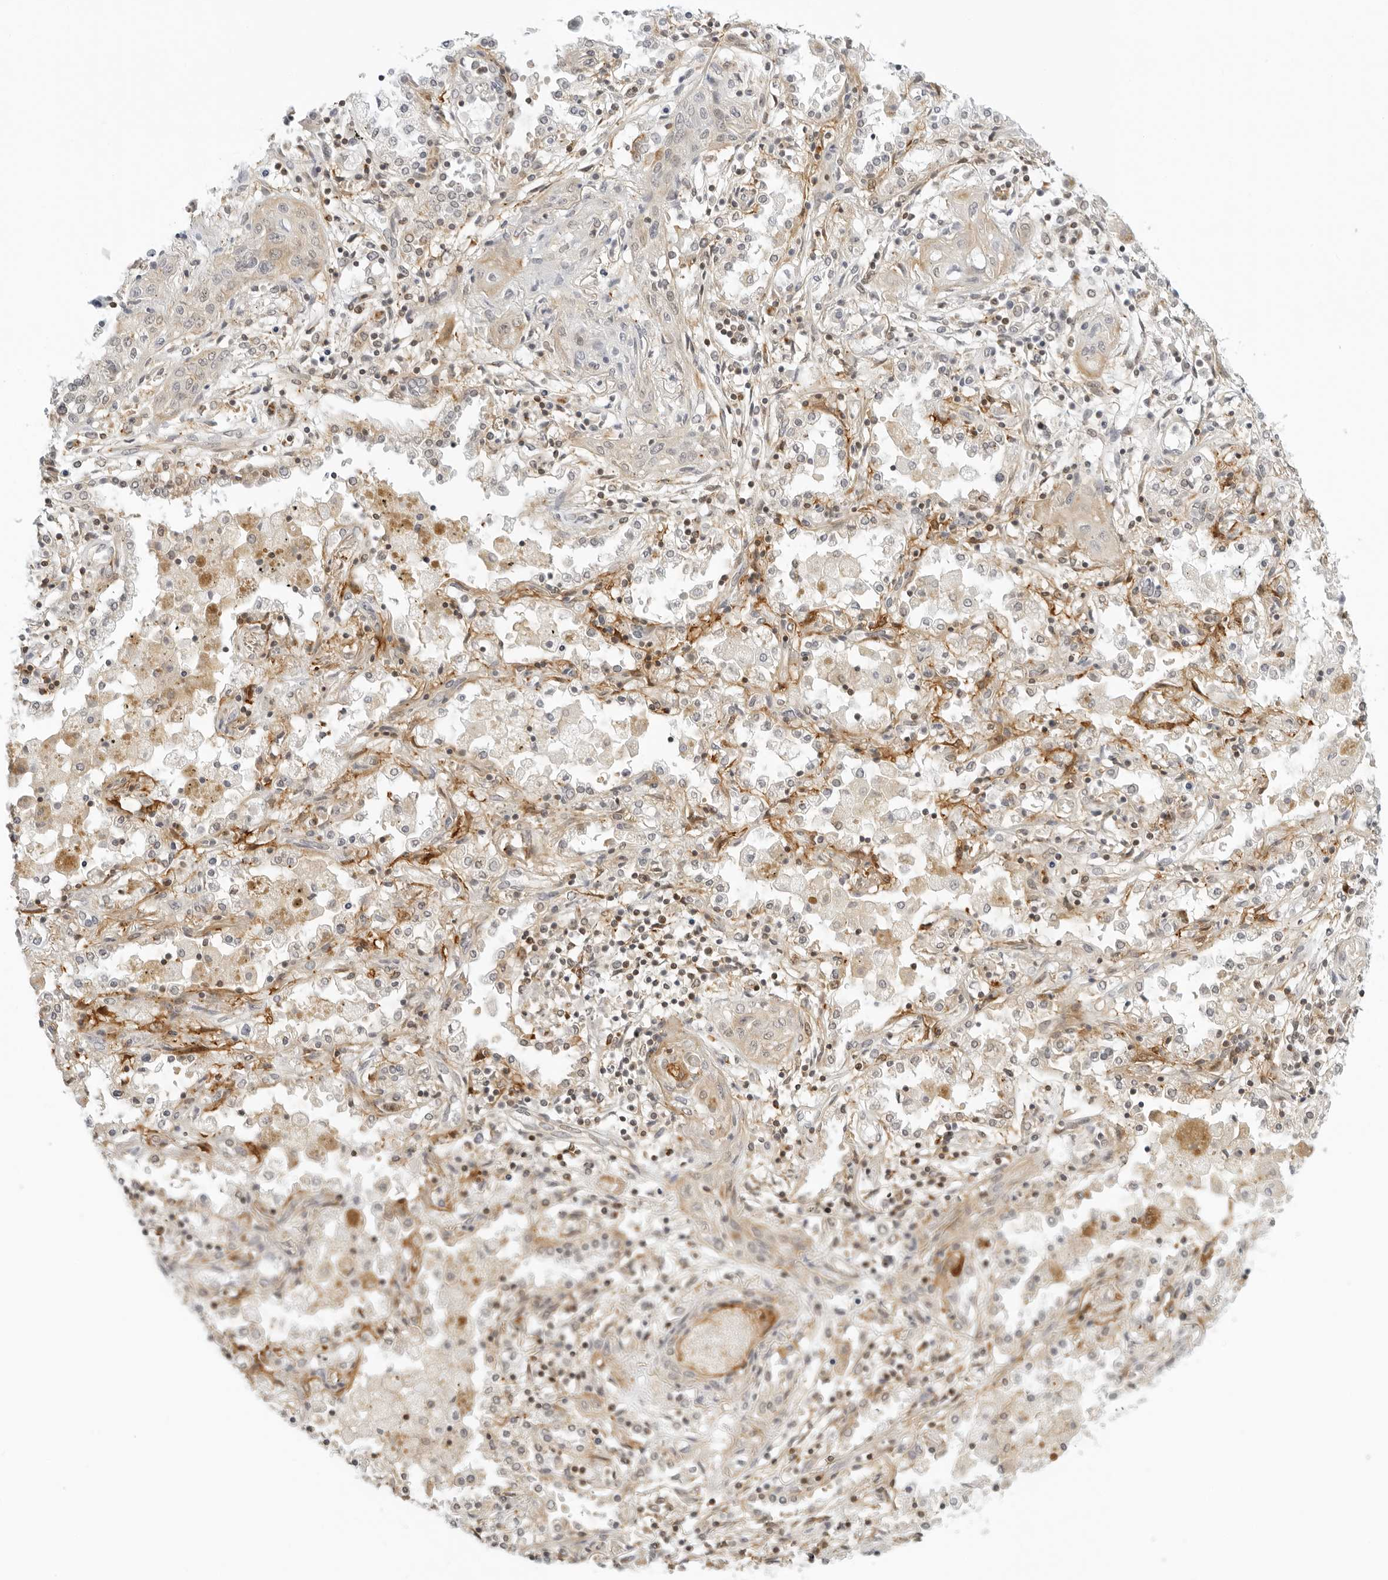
{"staining": {"intensity": "weak", "quantity": "25%-75%", "location": "cytoplasmic/membranous"}, "tissue": "lung cancer", "cell_type": "Tumor cells", "image_type": "cancer", "snomed": [{"axis": "morphology", "description": "Squamous cell carcinoma, NOS"}, {"axis": "topography", "description": "Lung"}], "caption": "Lung cancer stained for a protein reveals weak cytoplasmic/membranous positivity in tumor cells.", "gene": "OSCP1", "patient": {"sex": "female", "age": 47}}